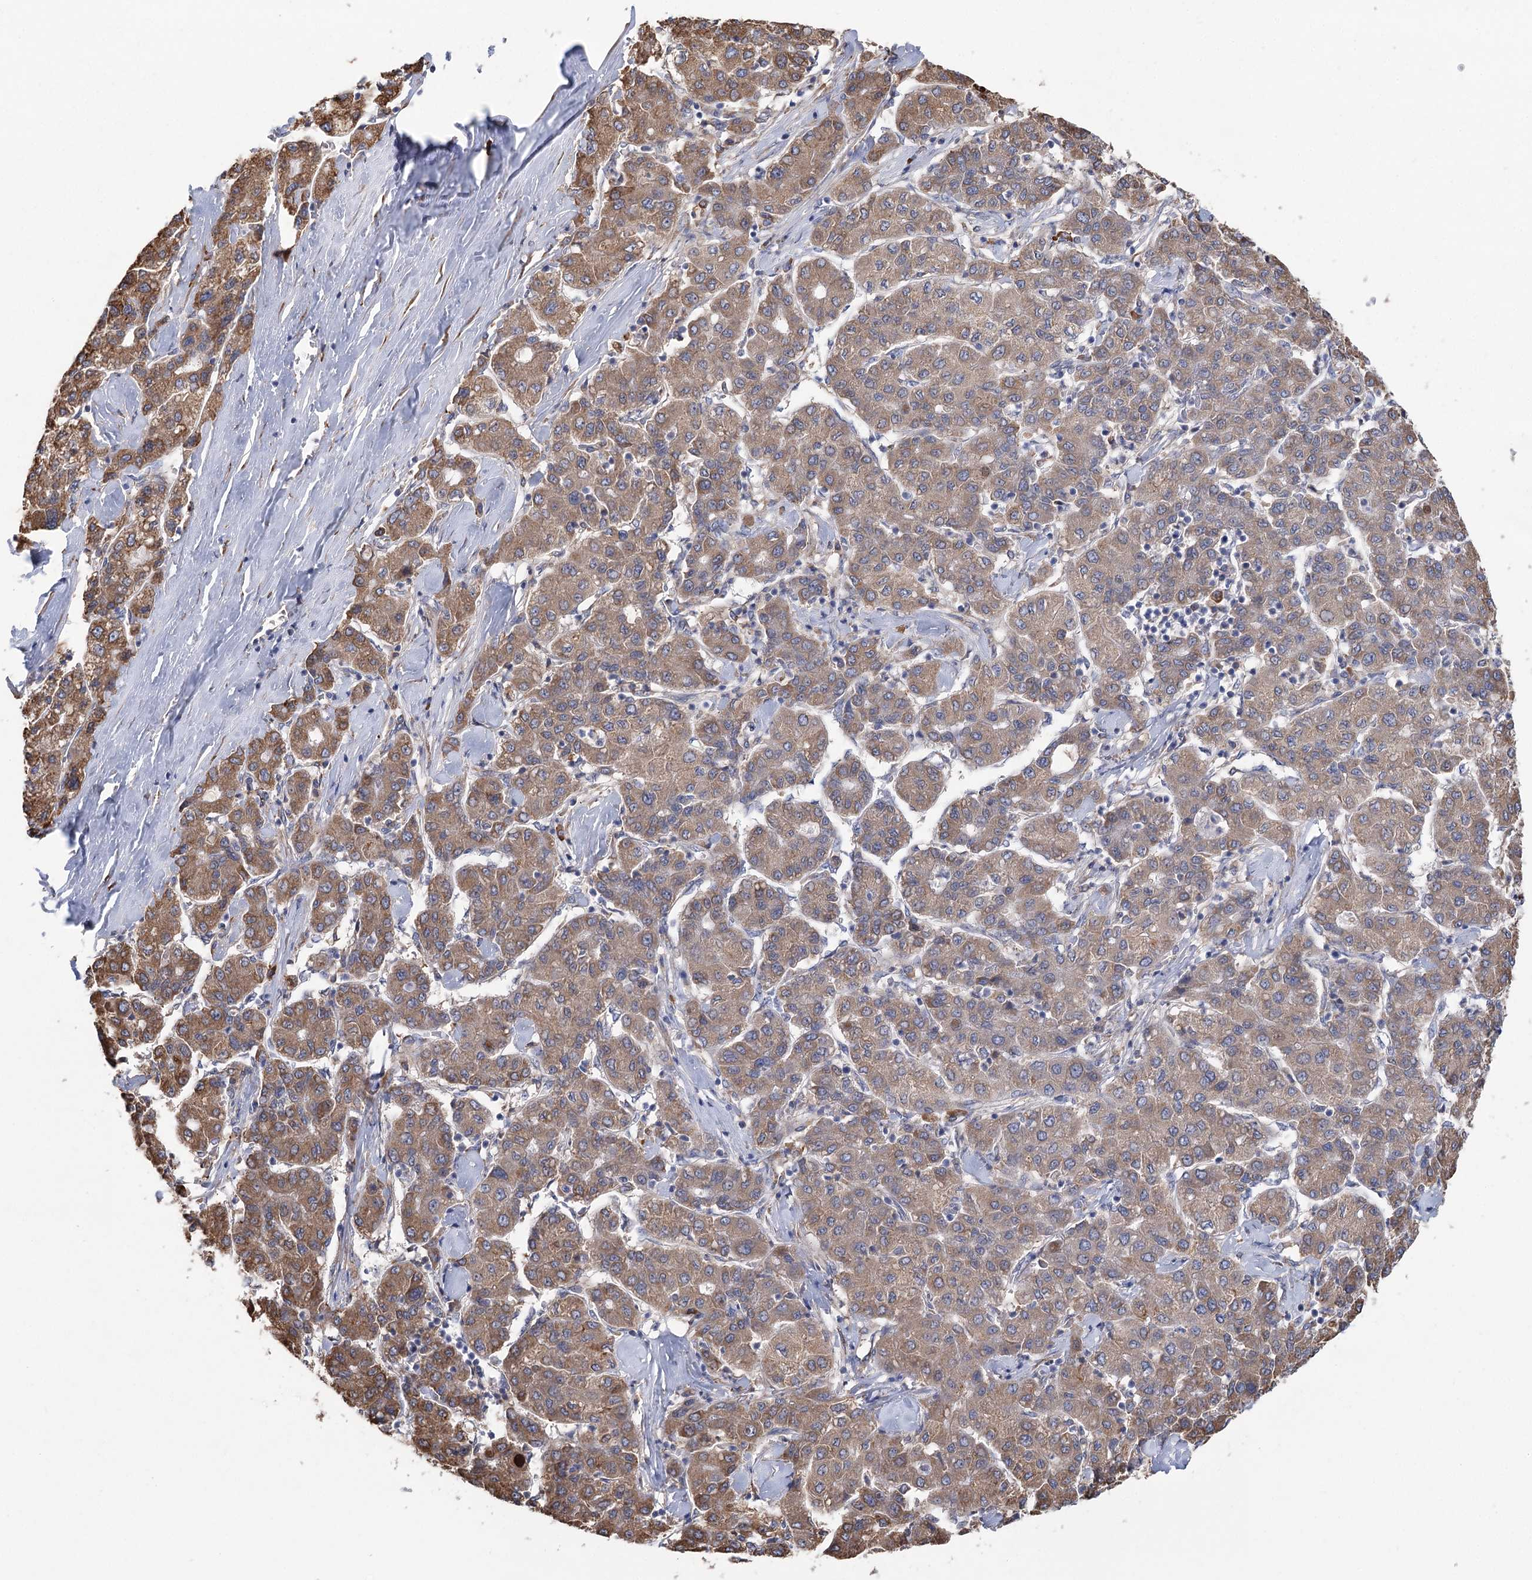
{"staining": {"intensity": "moderate", "quantity": ">75%", "location": "cytoplasmic/membranous"}, "tissue": "liver cancer", "cell_type": "Tumor cells", "image_type": "cancer", "snomed": [{"axis": "morphology", "description": "Carcinoma, Hepatocellular, NOS"}, {"axis": "topography", "description": "Liver"}], "caption": "A brown stain labels moderate cytoplasmic/membranous positivity of a protein in human hepatocellular carcinoma (liver) tumor cells.", "gene": "METTL24", "patient": {"sex": "male", "age": 65}}